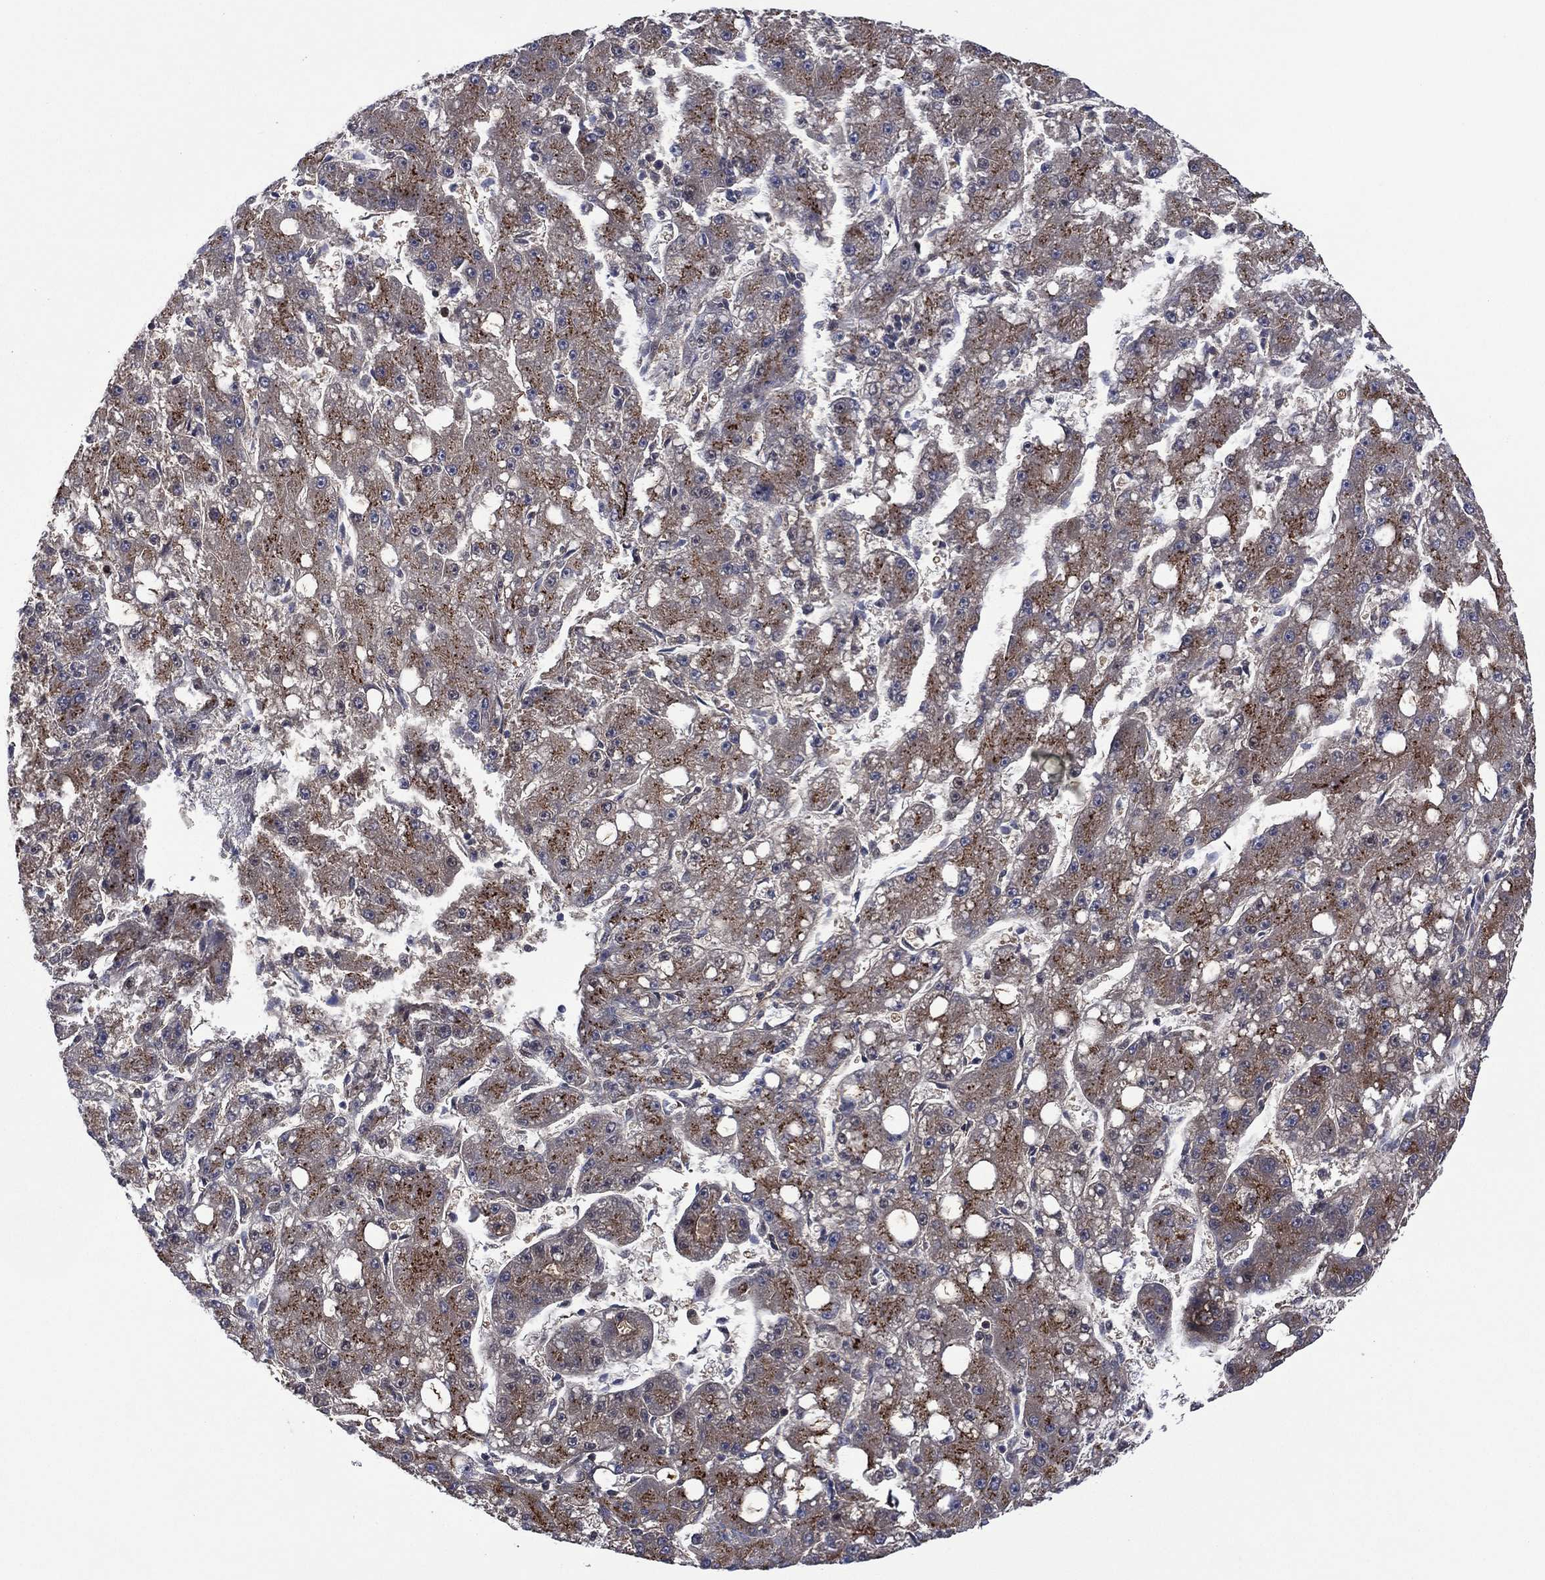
{"staining": {"intensity": "moderate", "quantity": "25%-75%", "location": "cytoplasmic/membranous"}, "tissue": "liver cancer", "cell_type": "Tumor cells", "image_type": "cancer", "snomed": [{"axis": "morphology", "description": "Carcinoma, Hepatocellular, NOS"}, {"axis": "topography", "description": "Liver"}], "caption": "A photomicrograph showing moderate cytoplasmic/membranous staining in approximately 25%-75% of tumor cells in liver cancer (hepatocellular carcinoma), as visualized by brown immunohistochemical staining.", "gene": "DPP4", "patient": {"sex": "male", "age": 67}}